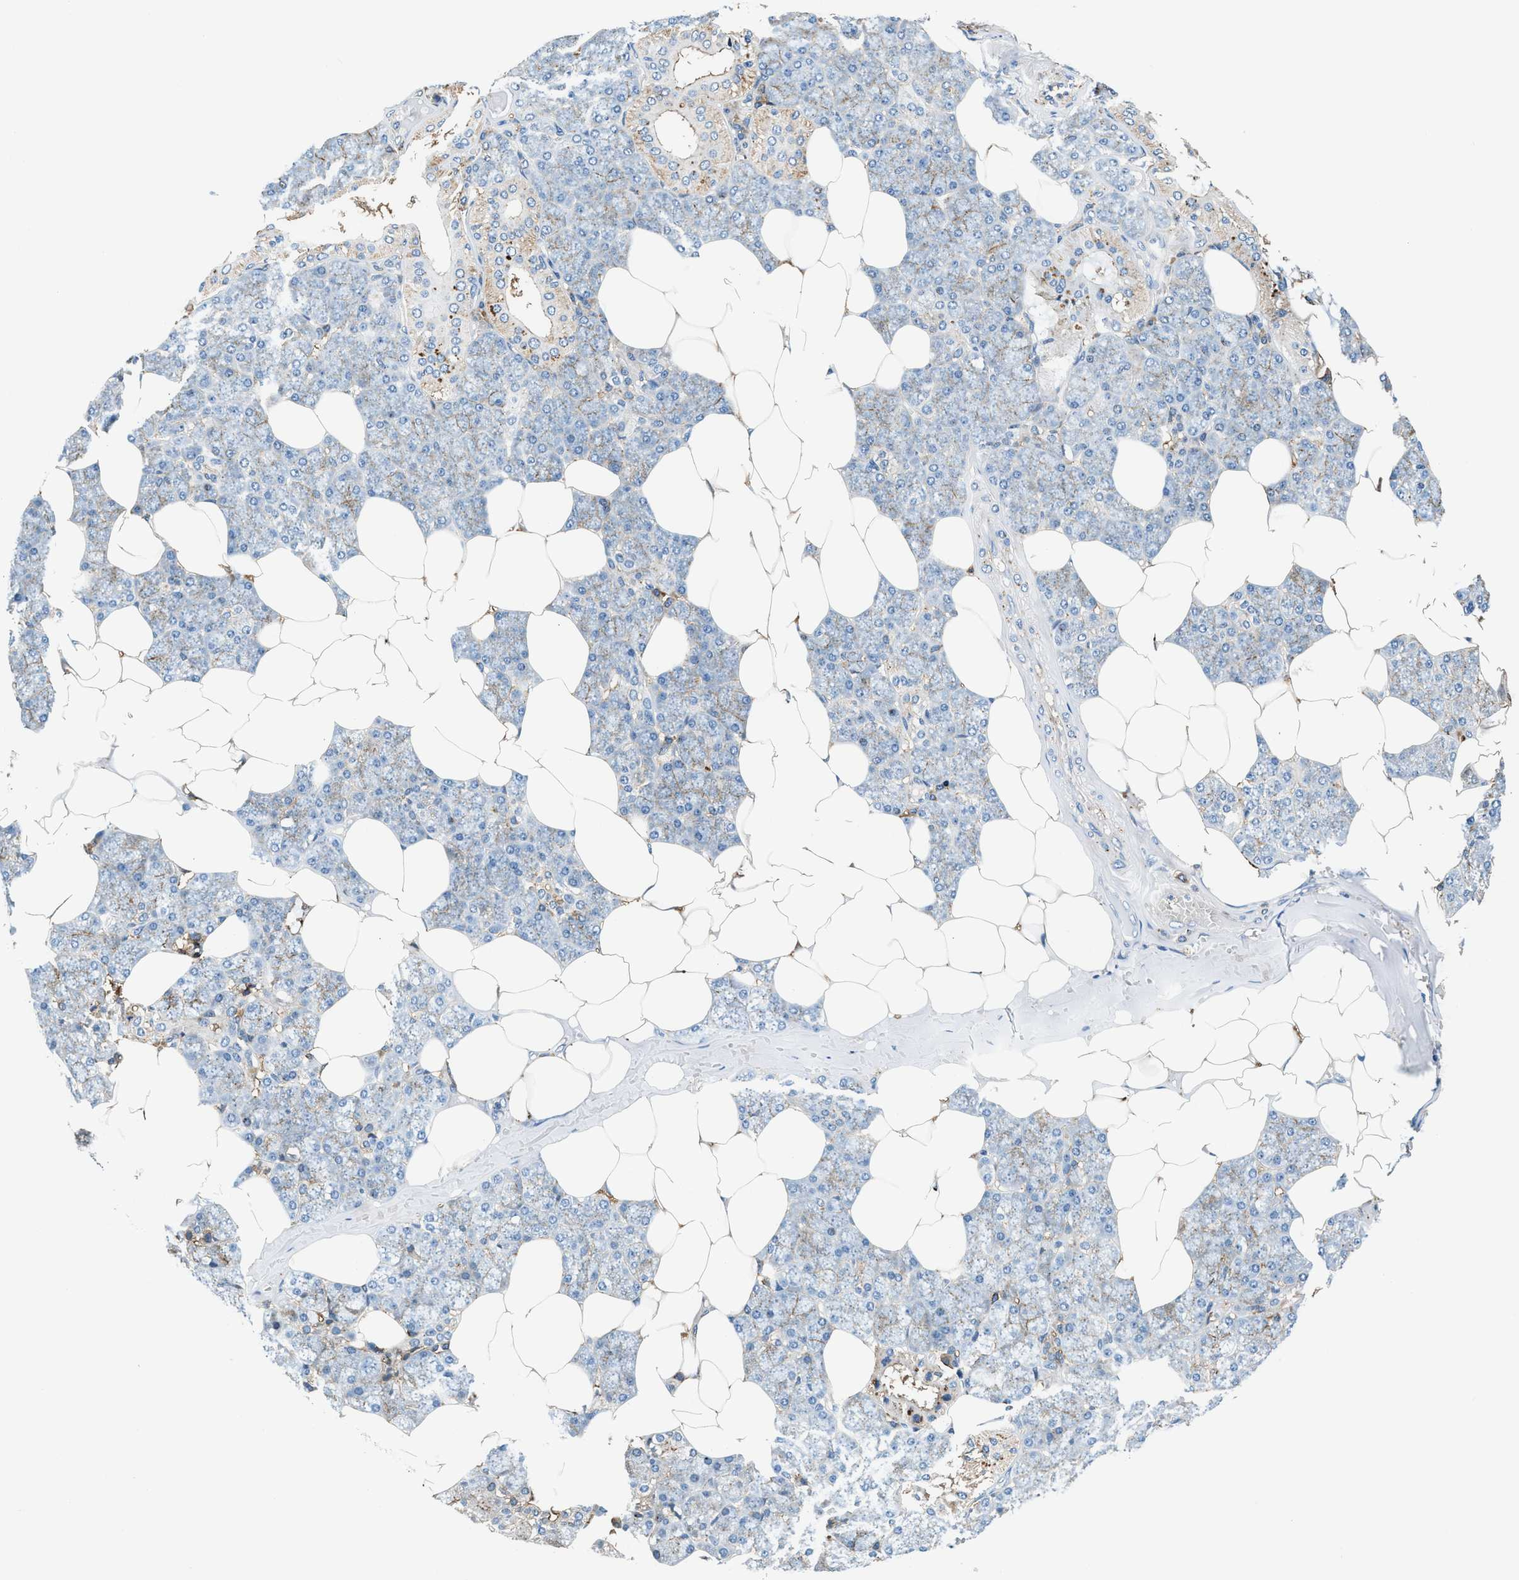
{"staining": {"intensity": "moderate", "quantity": "25%-75%", "location": "cytoplasmic/membranous"}, "tissue": "salivary gland", "cell_type": "Glandular cells", "image_type": "normal", "snomed": [{"axis": "morphology", "description": "Normal tissue, NOS"}, {"axis": "topography", "description": "Salivary gland"}], "caption": "Normal salivary gland demonstrates moderate cytoplasmic/membranous staining in approximately 25%-75% of glandular cells (DAB (3,3'-diaminobenzidine) IHC, brown staining for protein, blue staining for nuclei)..", "gene": "SLFN11", "patient": {"sex": "male", "age": 62}}